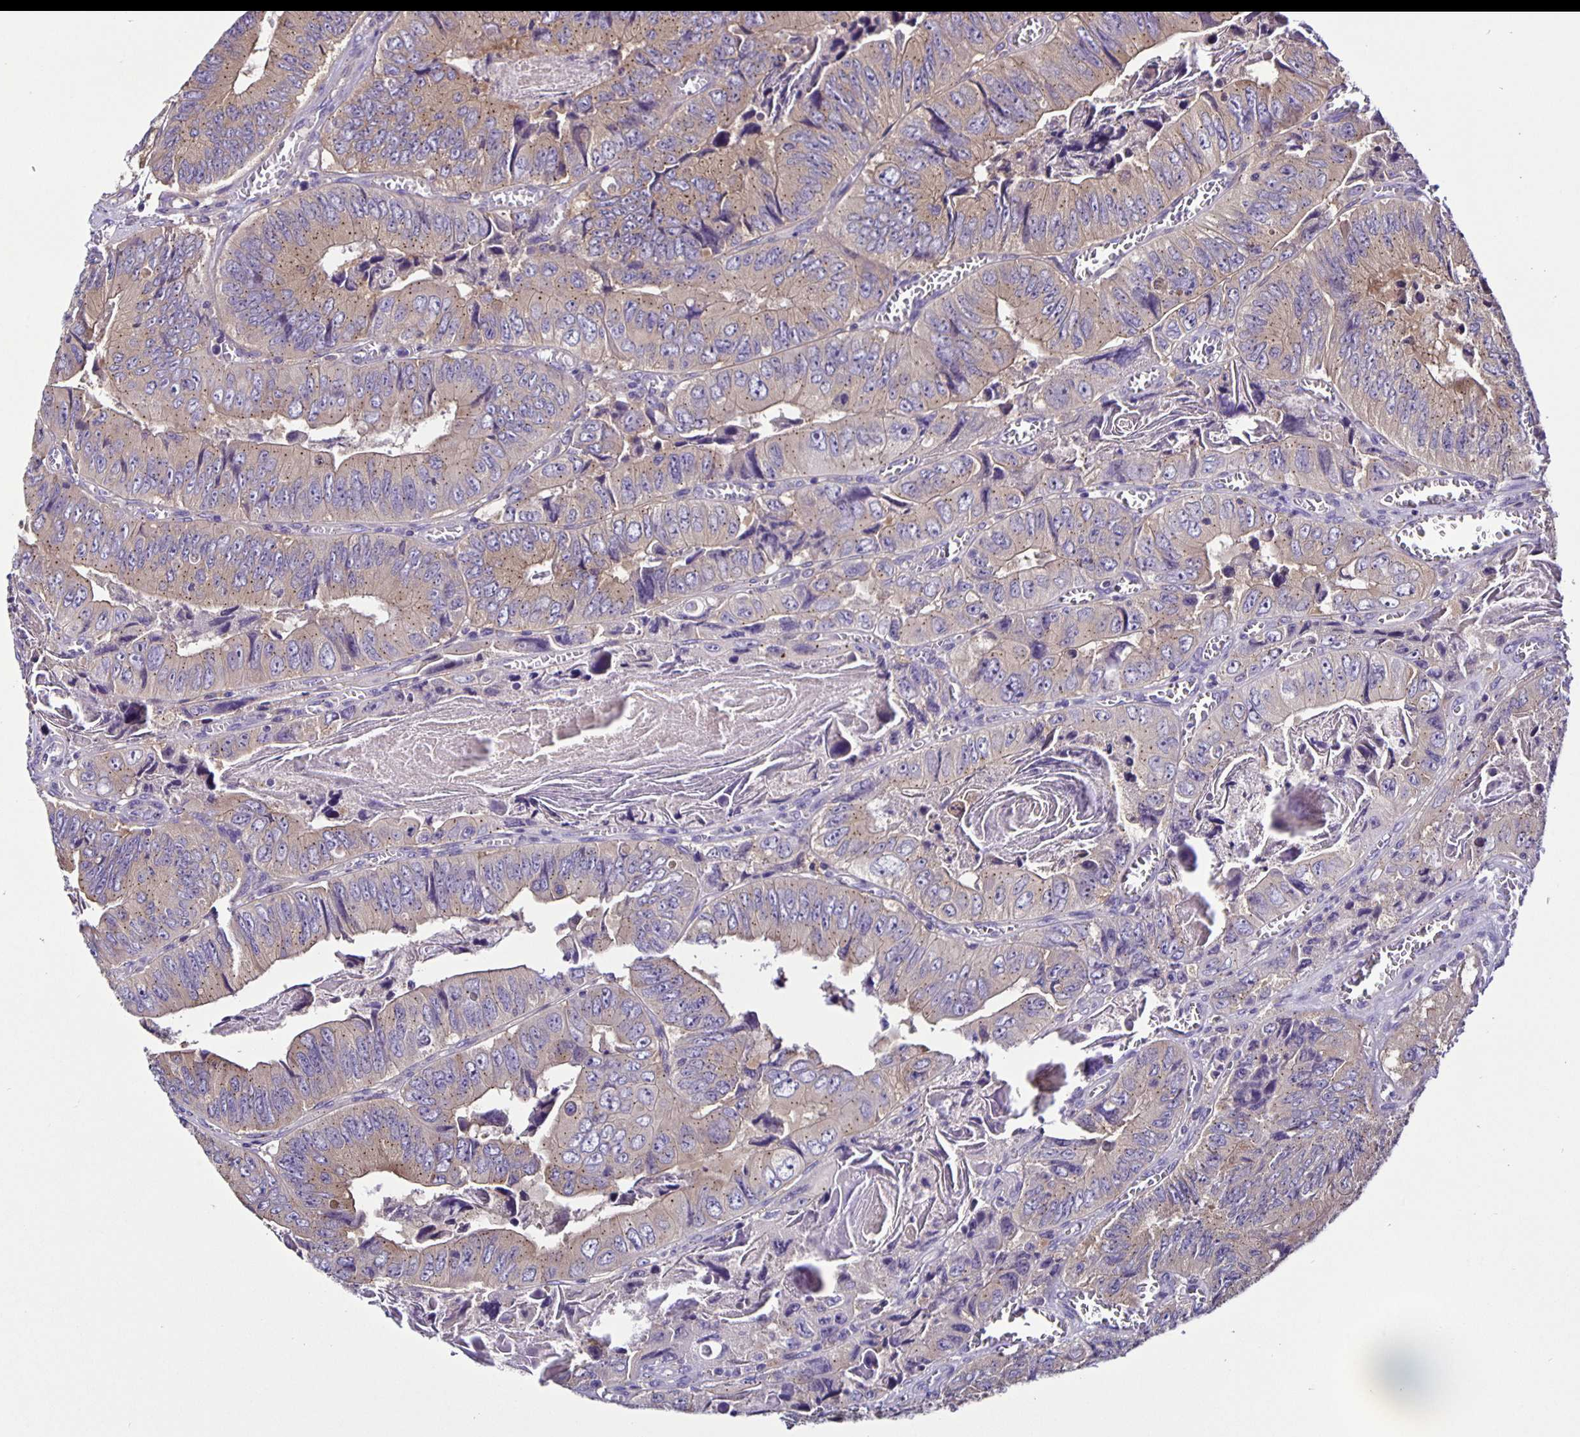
{"staining": {"intensity": "weak", "quantity": "25%-75%", "location": "cytoplasmic/membranous"}, "tissue": "colorectal cancer", "cell_type": "Tumor cells", "image_type": "cancer", "snomed": [{"axis": "morphology", "description": "Adenocarcinoma, NOS"}, {"axis": "topography", "description": "Colon"}], "caption": "There is low levels of weak cytoplasmic/membranous positivity in tumor cells of colorectal cancer (adenocarcinoma), as demonstrated by immunohistochemical staining (brown color).", "gene": "SNX5", "patient": {"sex": "female", "age": 84}}